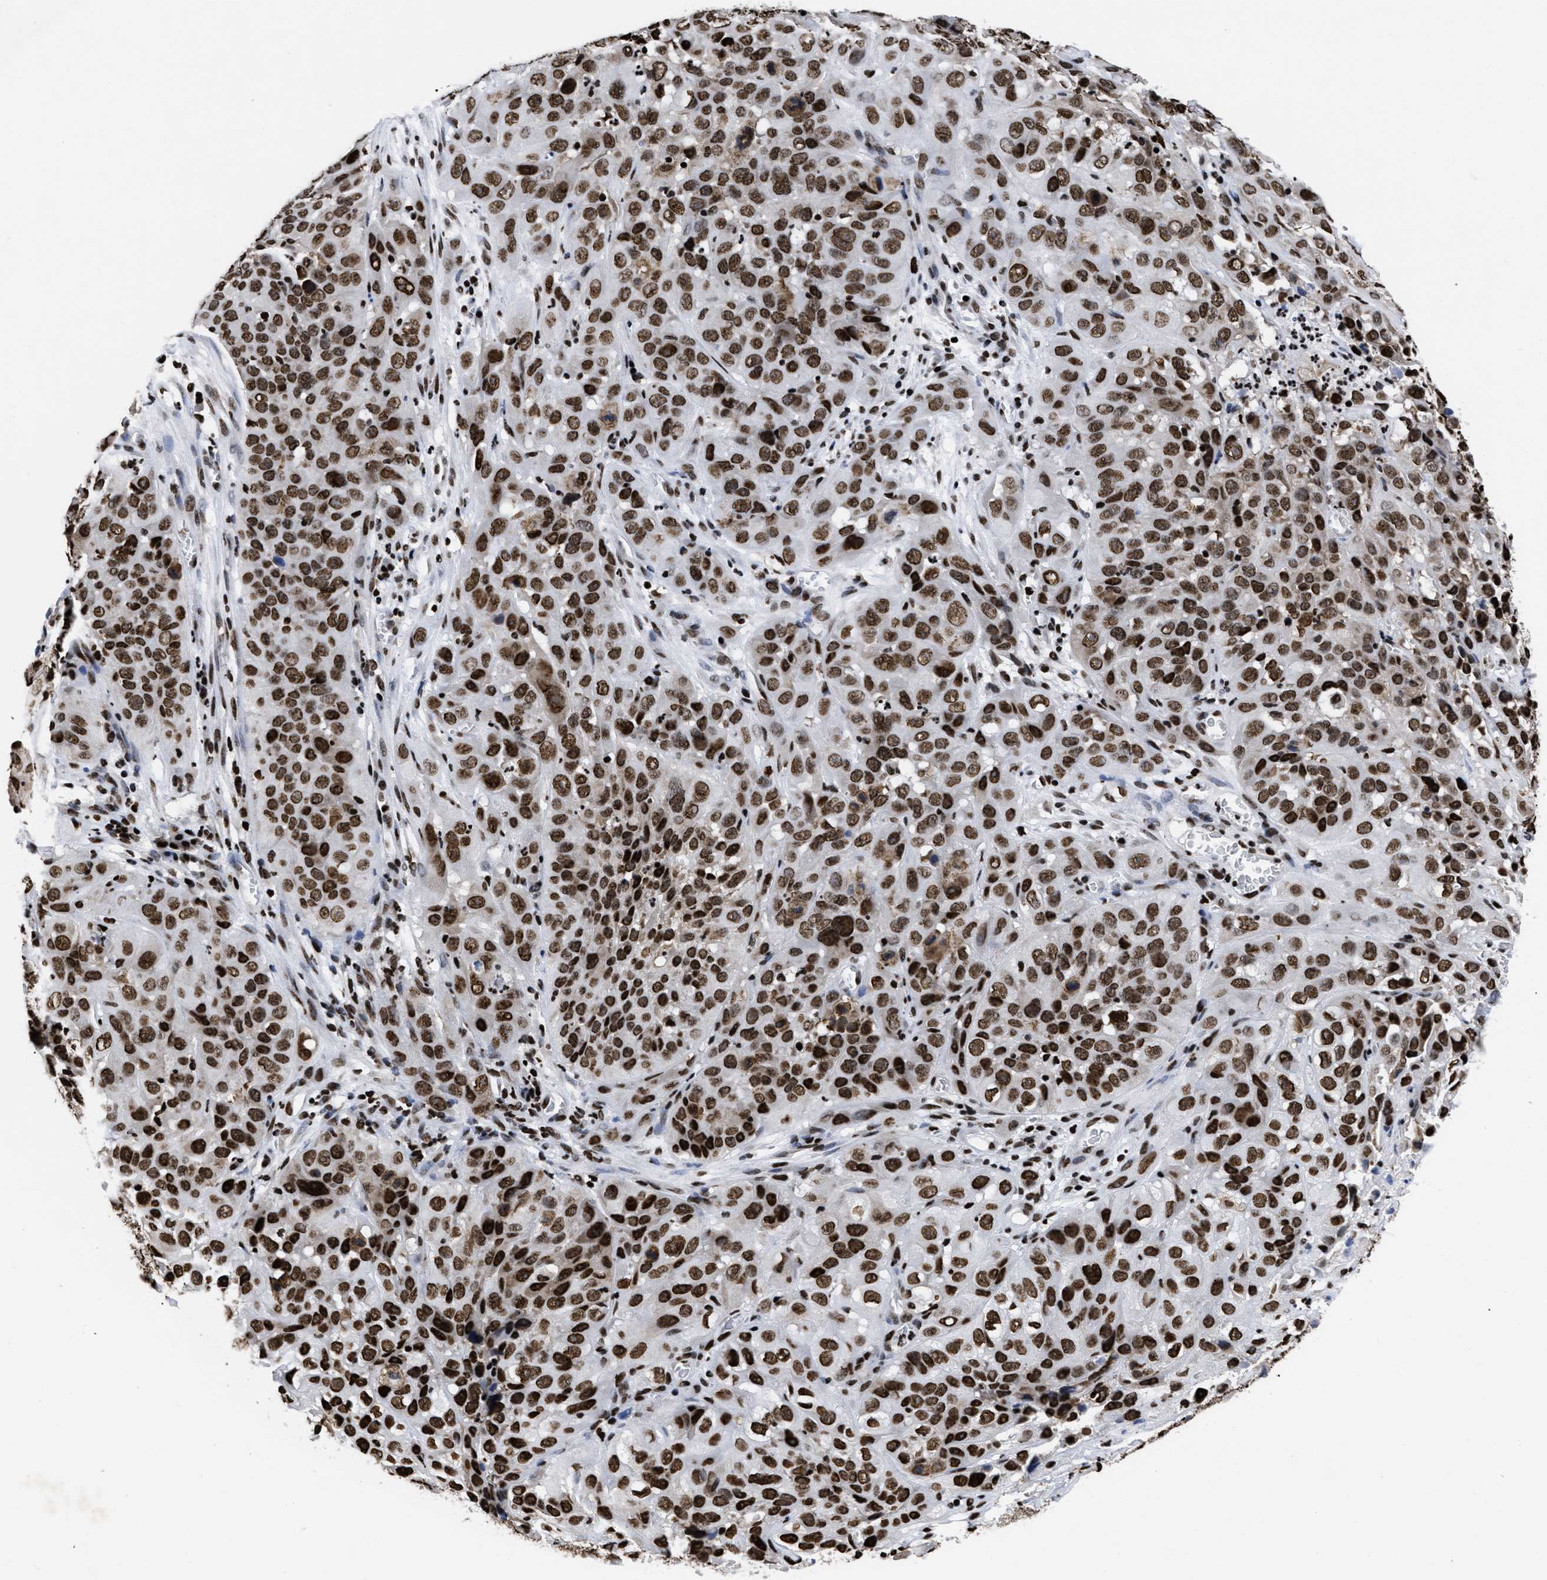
{"staining": {"intensity": "strong", "quantity": ">75%", "location": "nuclear"}, "tissue": "cervical cancer", "cell_type": "Tumor cells", "image_type": "cancer", "snomed": [{"axis": "morphology", "description": "Squamous cell carcinoma, NOS"}, {"axis": "topography", "description": "Cervix"}], "caption": "Immunohistochemical staining of cervical cancer (squamous cell carcinoma) shows strong nuclear protein positivity in approximately >75% of tumor cells.", "gene": "CALHM3", "patient": {"sex": "female", "age": 32}}